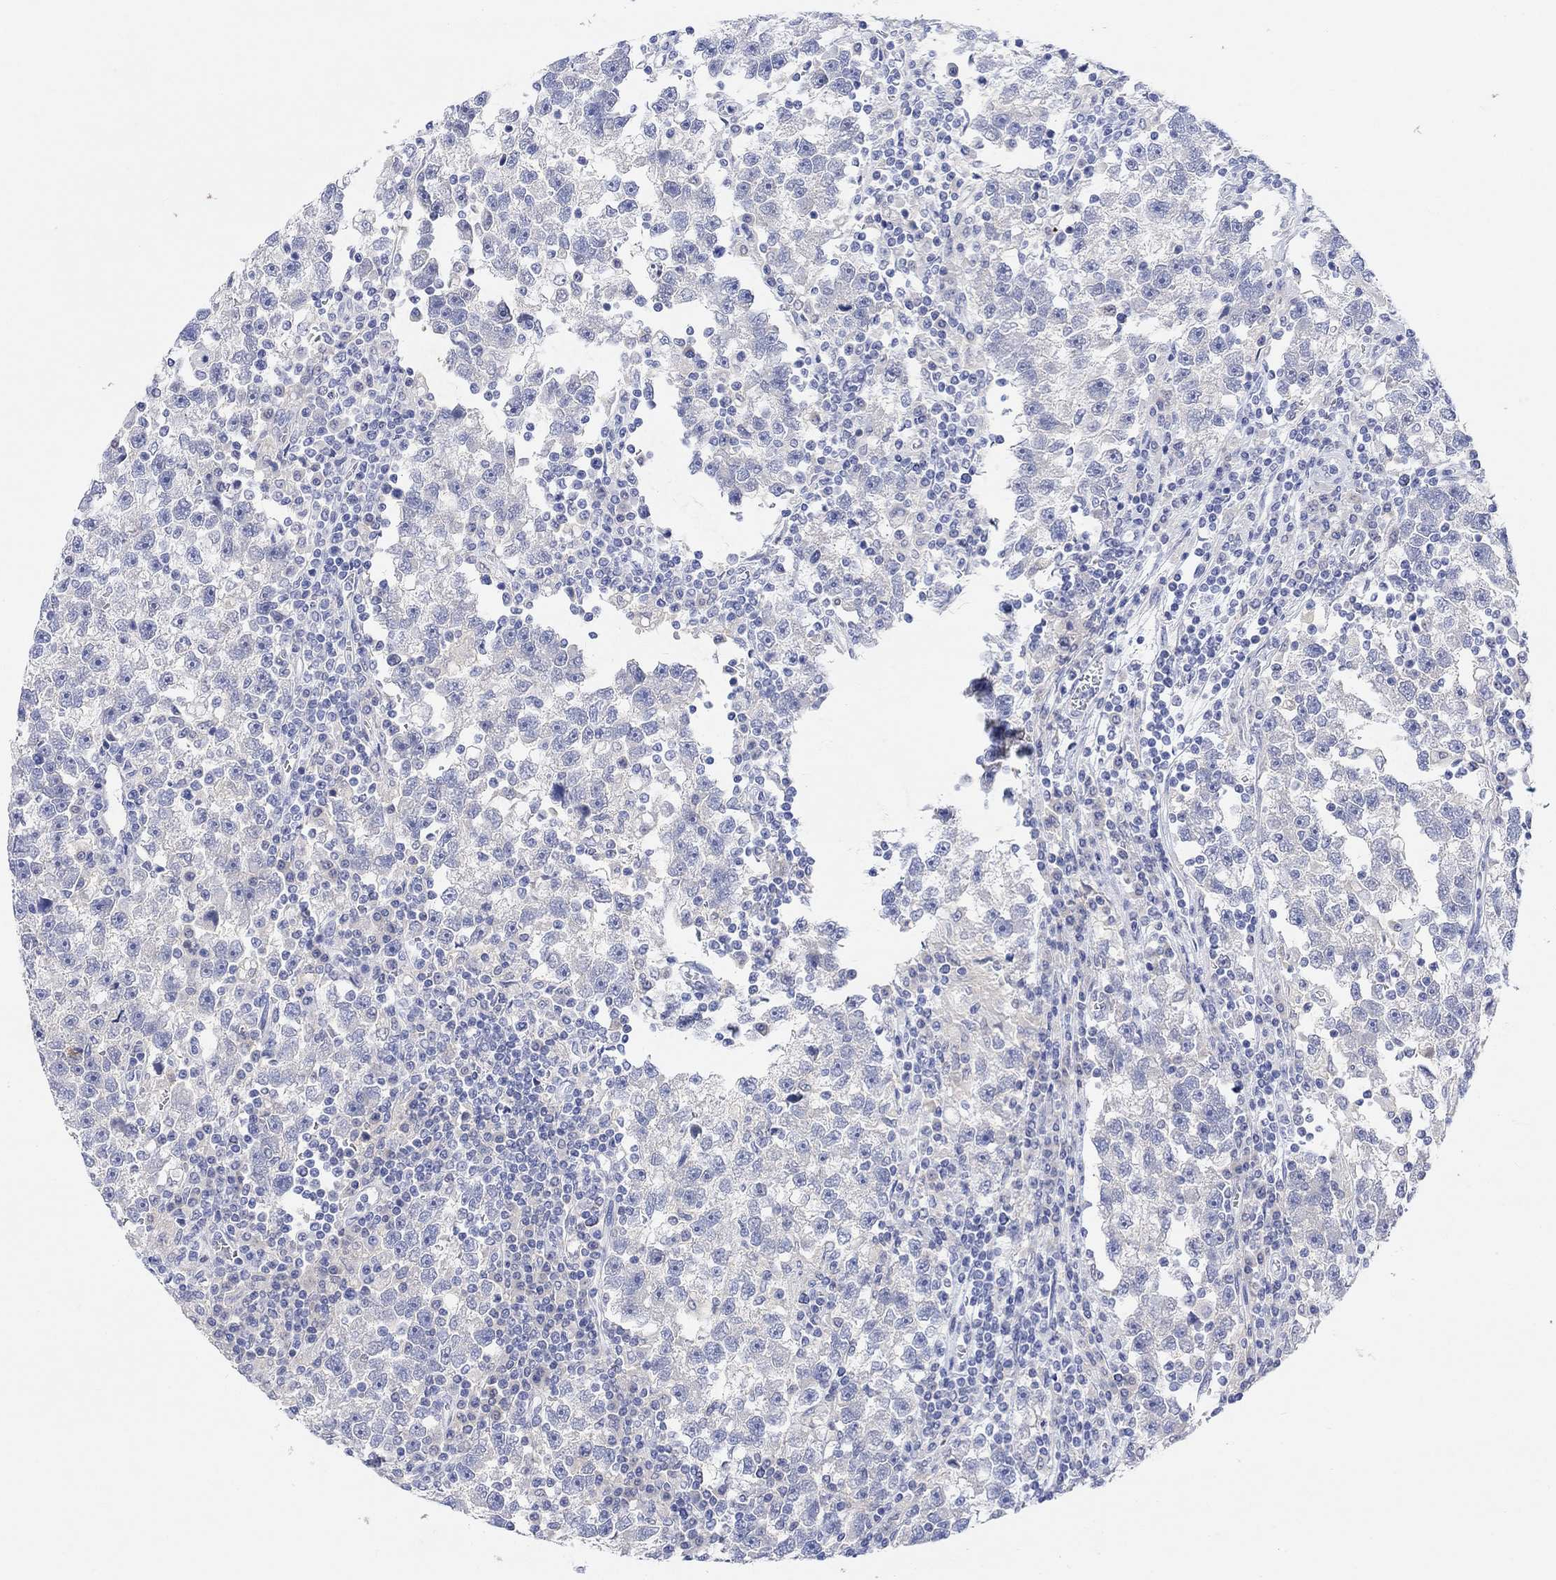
{"staining": {"intensity": "negative", "quantity": "none", "location": "none"}, "tissue": "testis cancer", "cell_type": "Tumor cells", "image_type": "cancer", "snomed": [{"axis": "morphology", "description": "Seminoma, NOS"}, {"axis": "topography", "description": "Testis"}], "caption": "An immunohistochemistry histopathology image of seminoma (testis) is shown. There is no staining in tumor cells of seminoma (testis).", "gene": "TYR", "patient": {"sex": "male", "age": 47}}